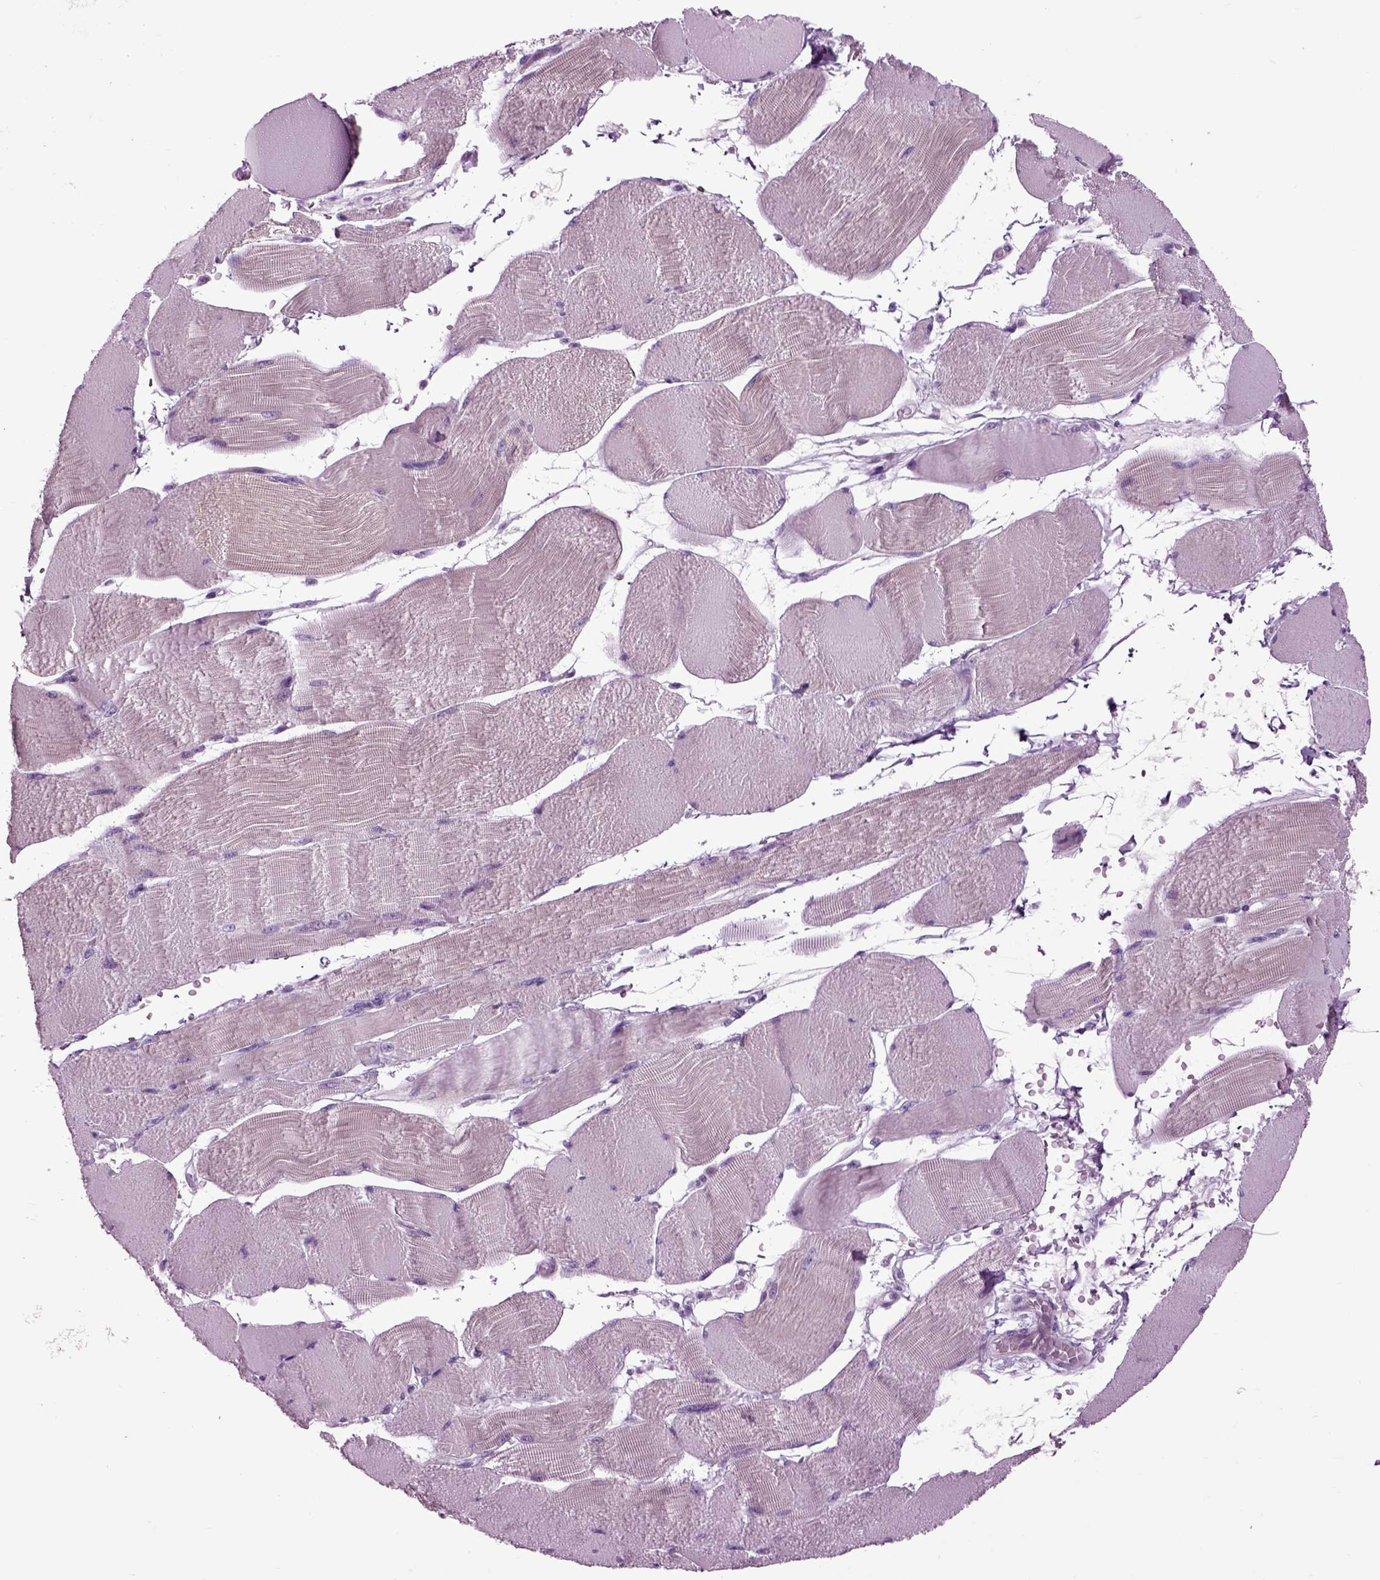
{"staining": {"intensity": "negative", "quantity": "none", "location": "none"}, "tissue": "skeletal muscle", "cell_type": "Myocytes", "image_type": "normal", "snomed": [{"axis": "morphology", "description": "Normal tissue, NOS"}, {"axis": "topography", "description": "Skeletal muscle"}], "caption": "An immunohistochemistry (IHC) histopathology image of unremarkable skeletal muscle is shown. There is no staining in myocytes of skeletal muscle.", "gene": "ARHGAP11A", "patient": {"sex": "male", "age": 56}}